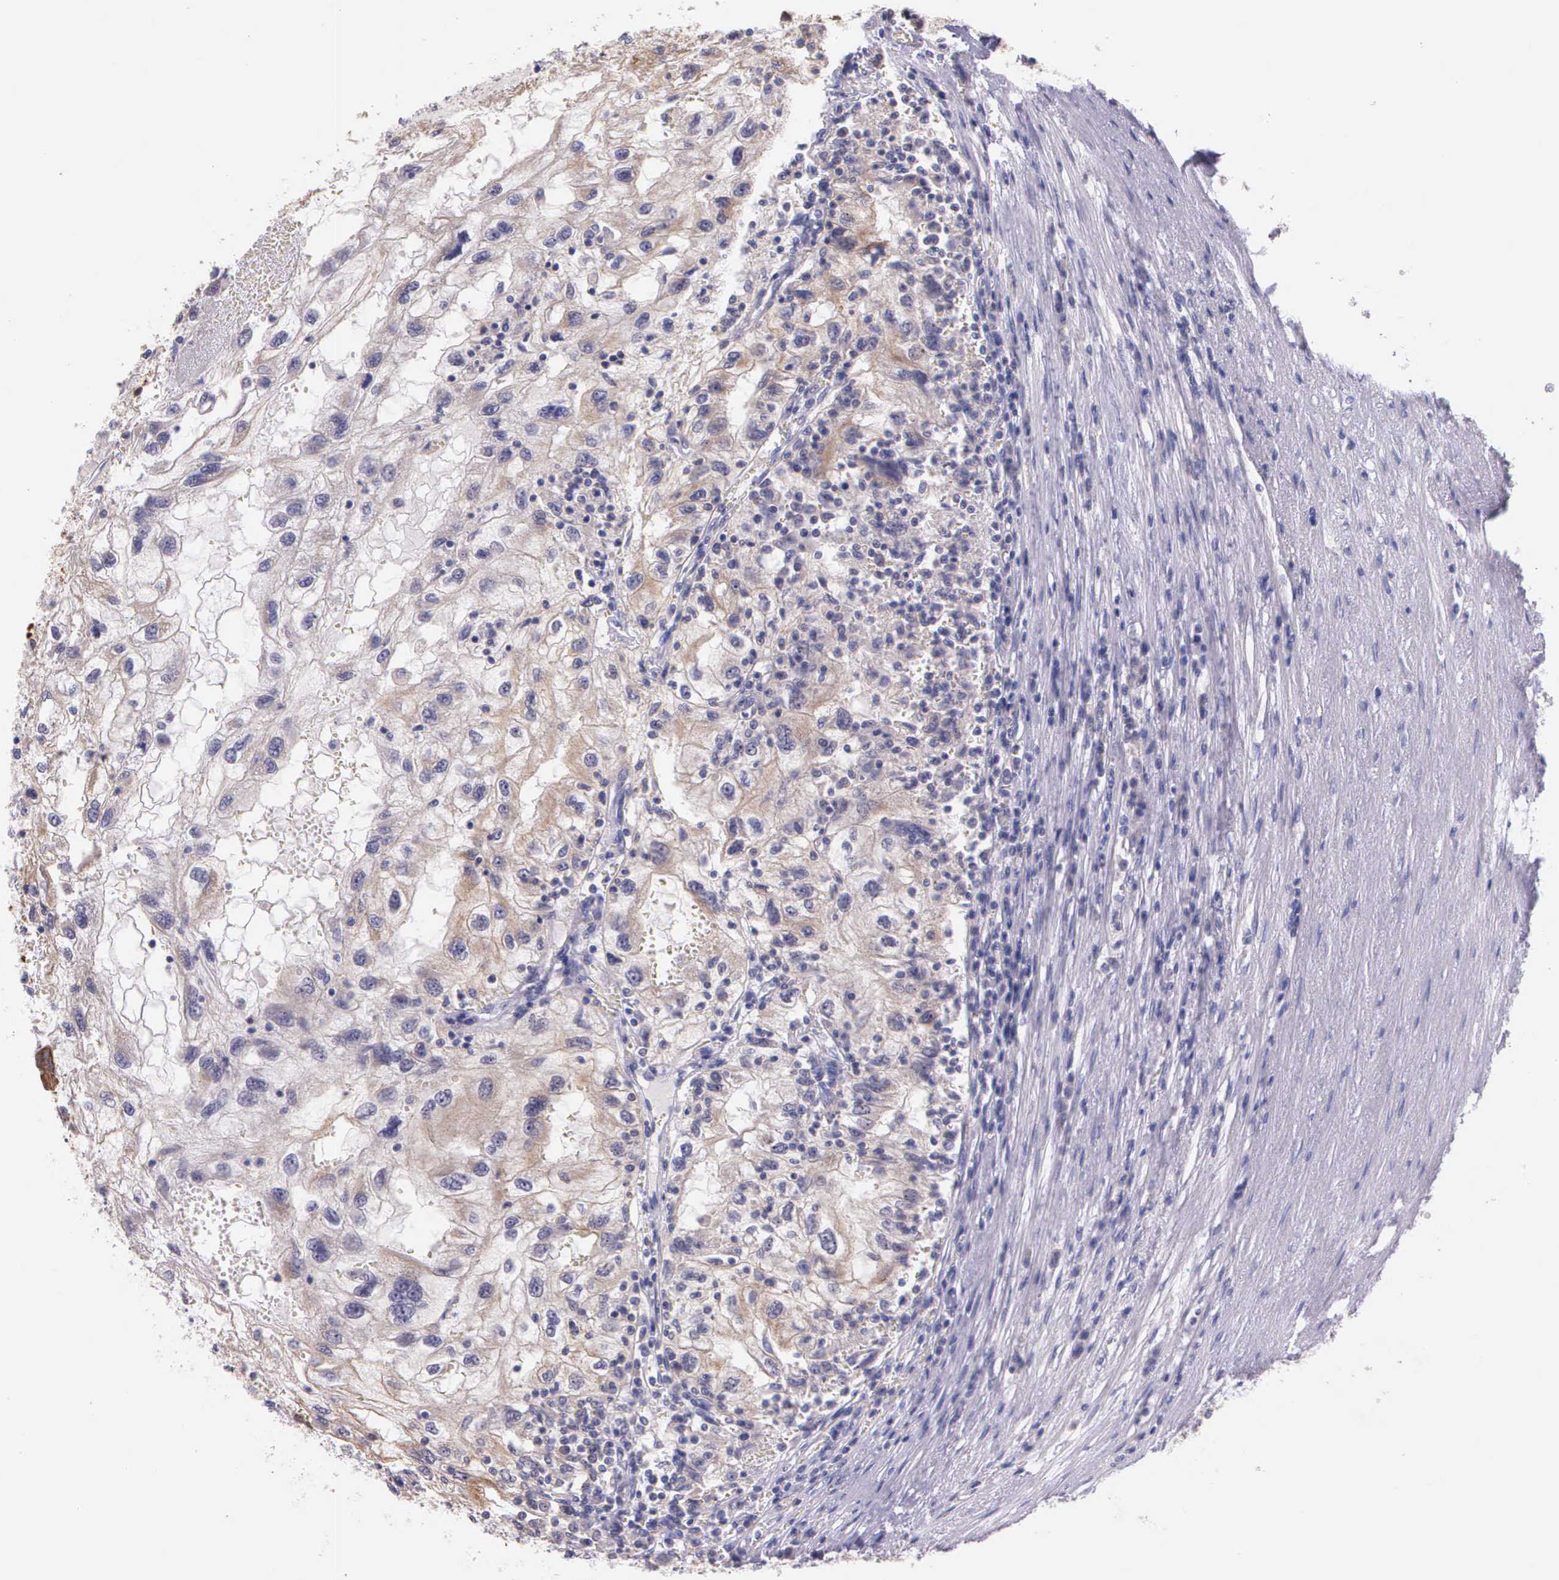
{"staining": {"intensity": "negative", "quantity": "none", "location": "none"}, "tissue": "renal cancer", "cell_type": "Tumor cells", "image_type": "cancer", "snomed": [{"axis": "morphology", "description": "Normal tissue, NOS"}, {"axis": "morphology", "description": "Adenocarcinoma, NOS"}, {"axis": "topography", "description": "Kidney"}], "caption": "DAB (3,3'-diaminobenzidine) immunohistochemical staining of human renal adenocarcinoma displays no significant positivity in tumor cells. (DAB IHC, high magnification).", "gene": "IGBP1", "patient": {"sex": "male", "age": 71}}